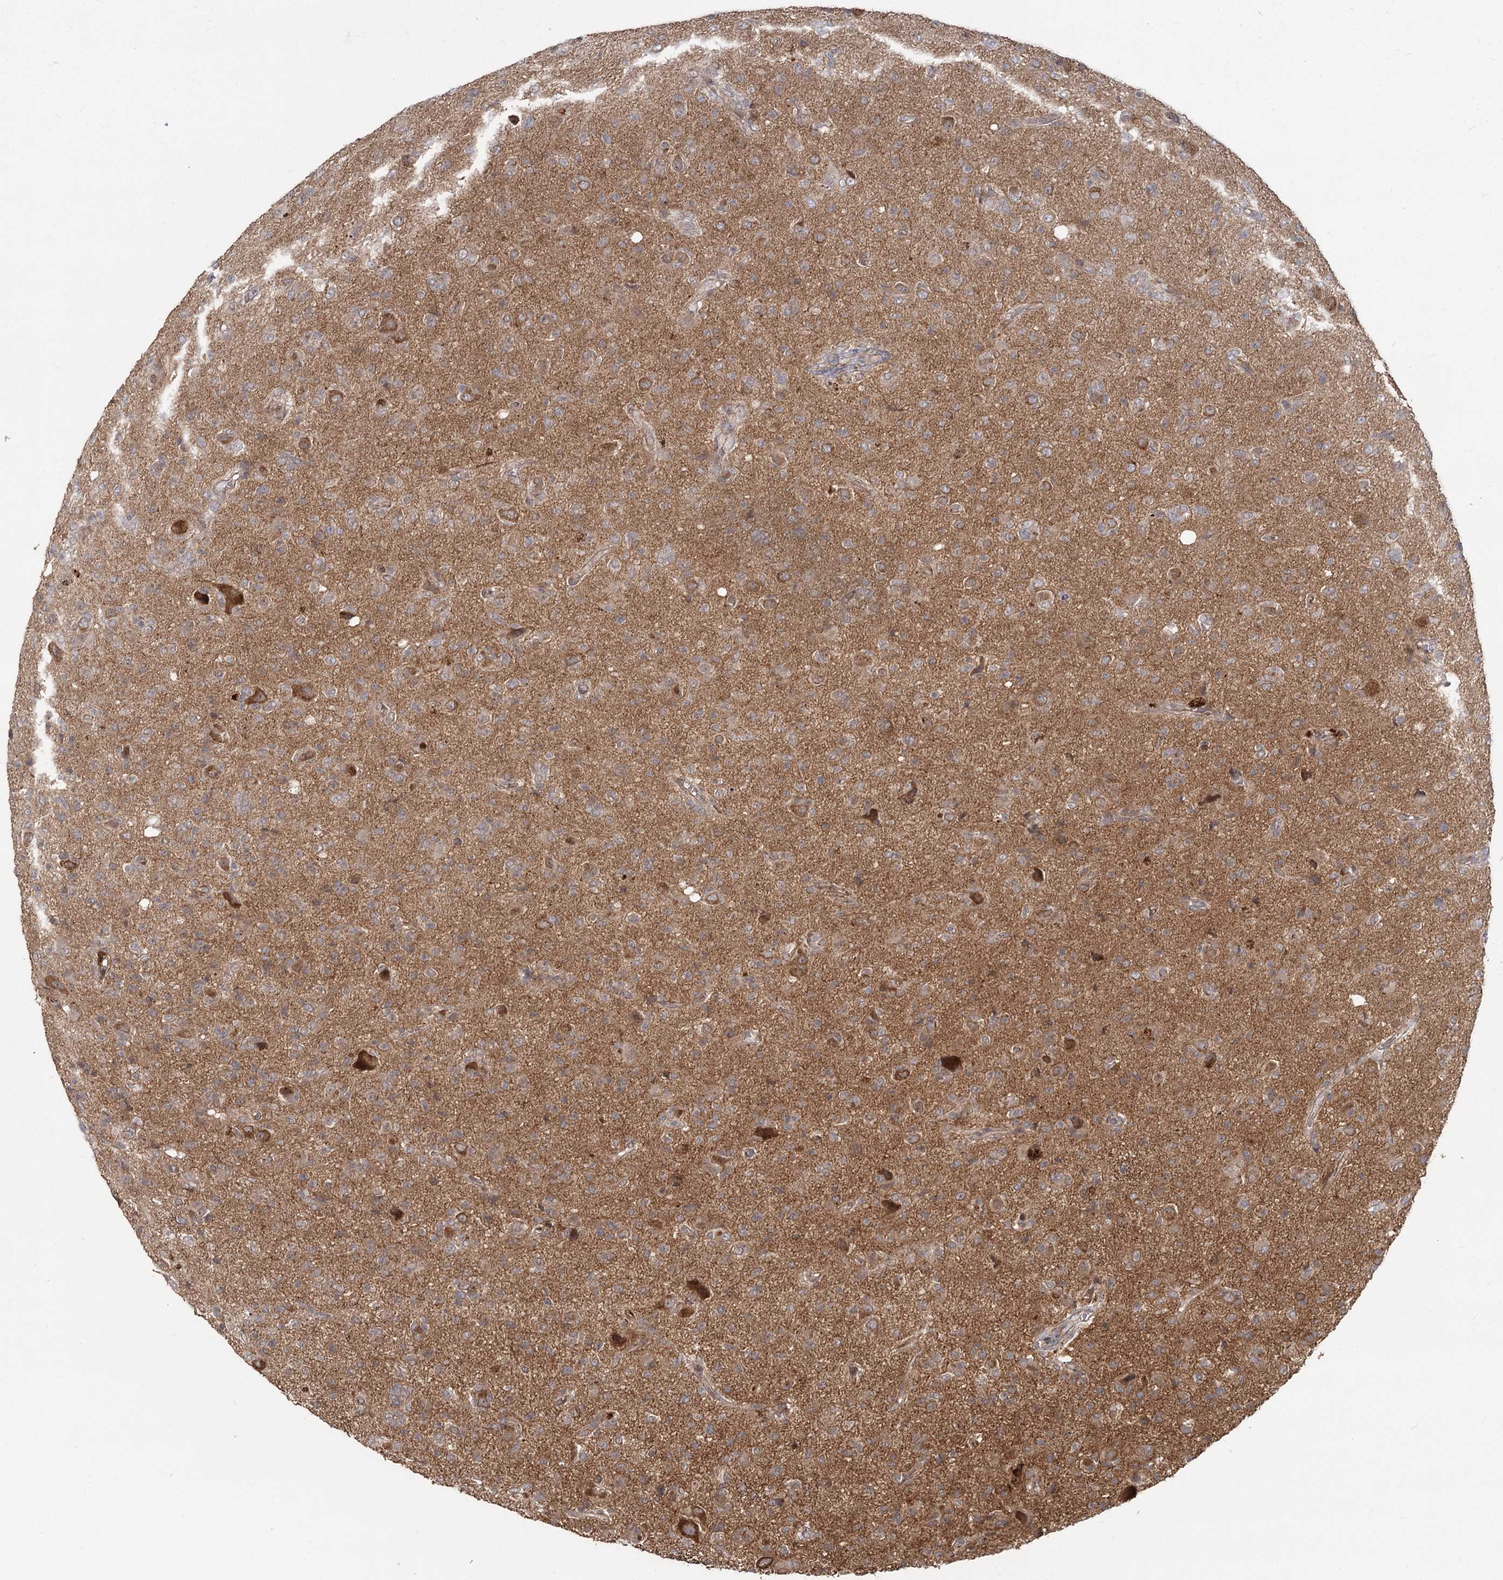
{"staining": {"intensity": "moderate", "quantity": "<25%", "location": "cytoplasmic/membranous"}, "tissue": "glioma", "cell_type": "Tumor cells", "image_type": "cancer", "snomed": [{"axis": "morphology", "description": "Glioma, malignant, High grade"}, {"axis": "topography", "description": "Brain"}], "caption": "Moderate cytoplasmic/membranous positivity for a protein is present in approximately <25% of tumor cells of malignant glioma (high-grade) using IHC.", "gene": "AP2M1", "patient": {"sex": "female", "age": 57}}